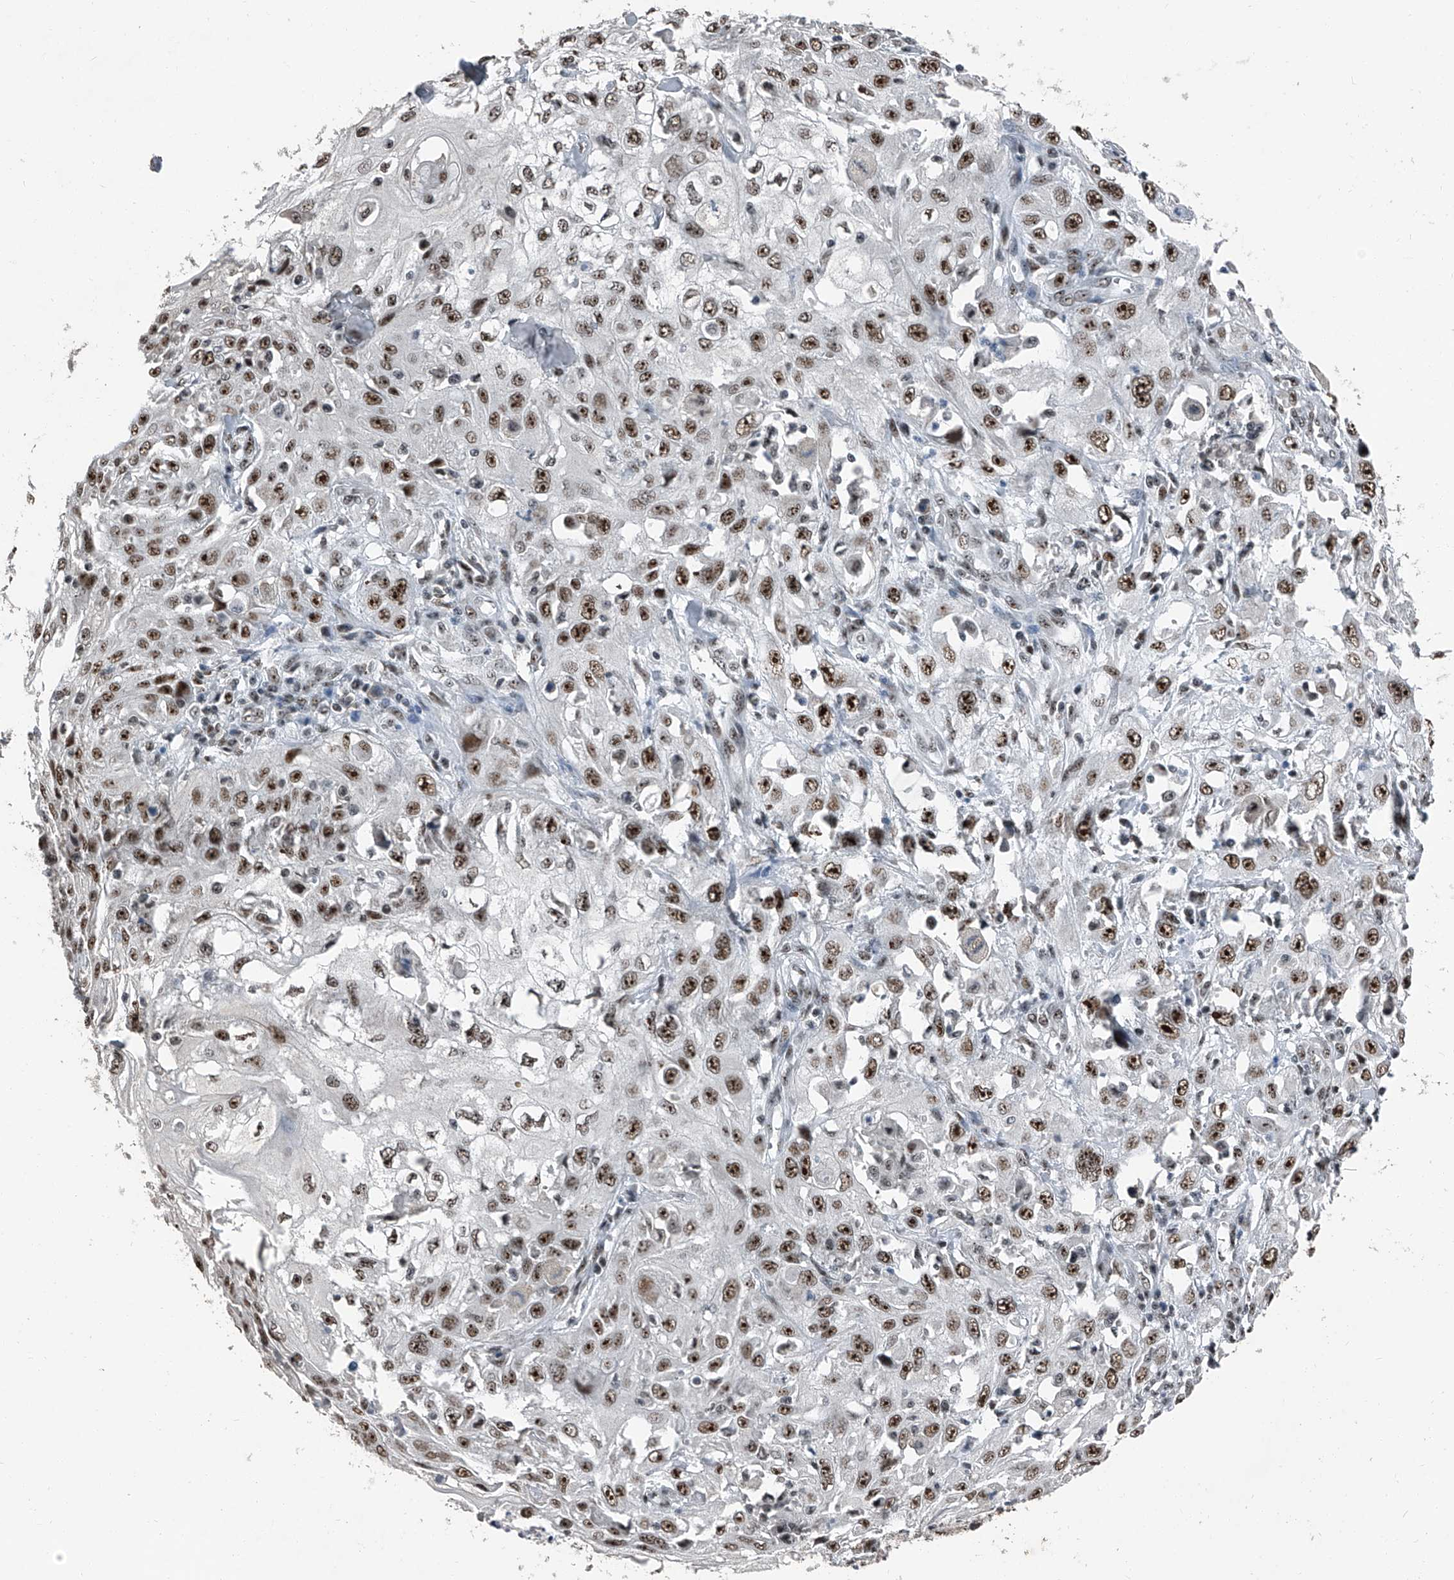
{"staining": {"intensity": "moderate", "quantity": ">75%", "location": "nuclear"}, "tissue": "skin cancer", "cell_type": "Tumor cells", "image_type": "cancer", "snomed": [{"axis": "morphology", "description": "Squamous cell carcinoma, NOS"}, {"axis": "topography", "description": "Skin"}], "caption": "There is medium levels of moderate nuclear positivity in tumor cells of skin squamous cell carcinoma, as demonstrated by immunohistochemical staining (brown color).", "gene": "TCOF1", "patient": {"sex": "male", "age": 75}}